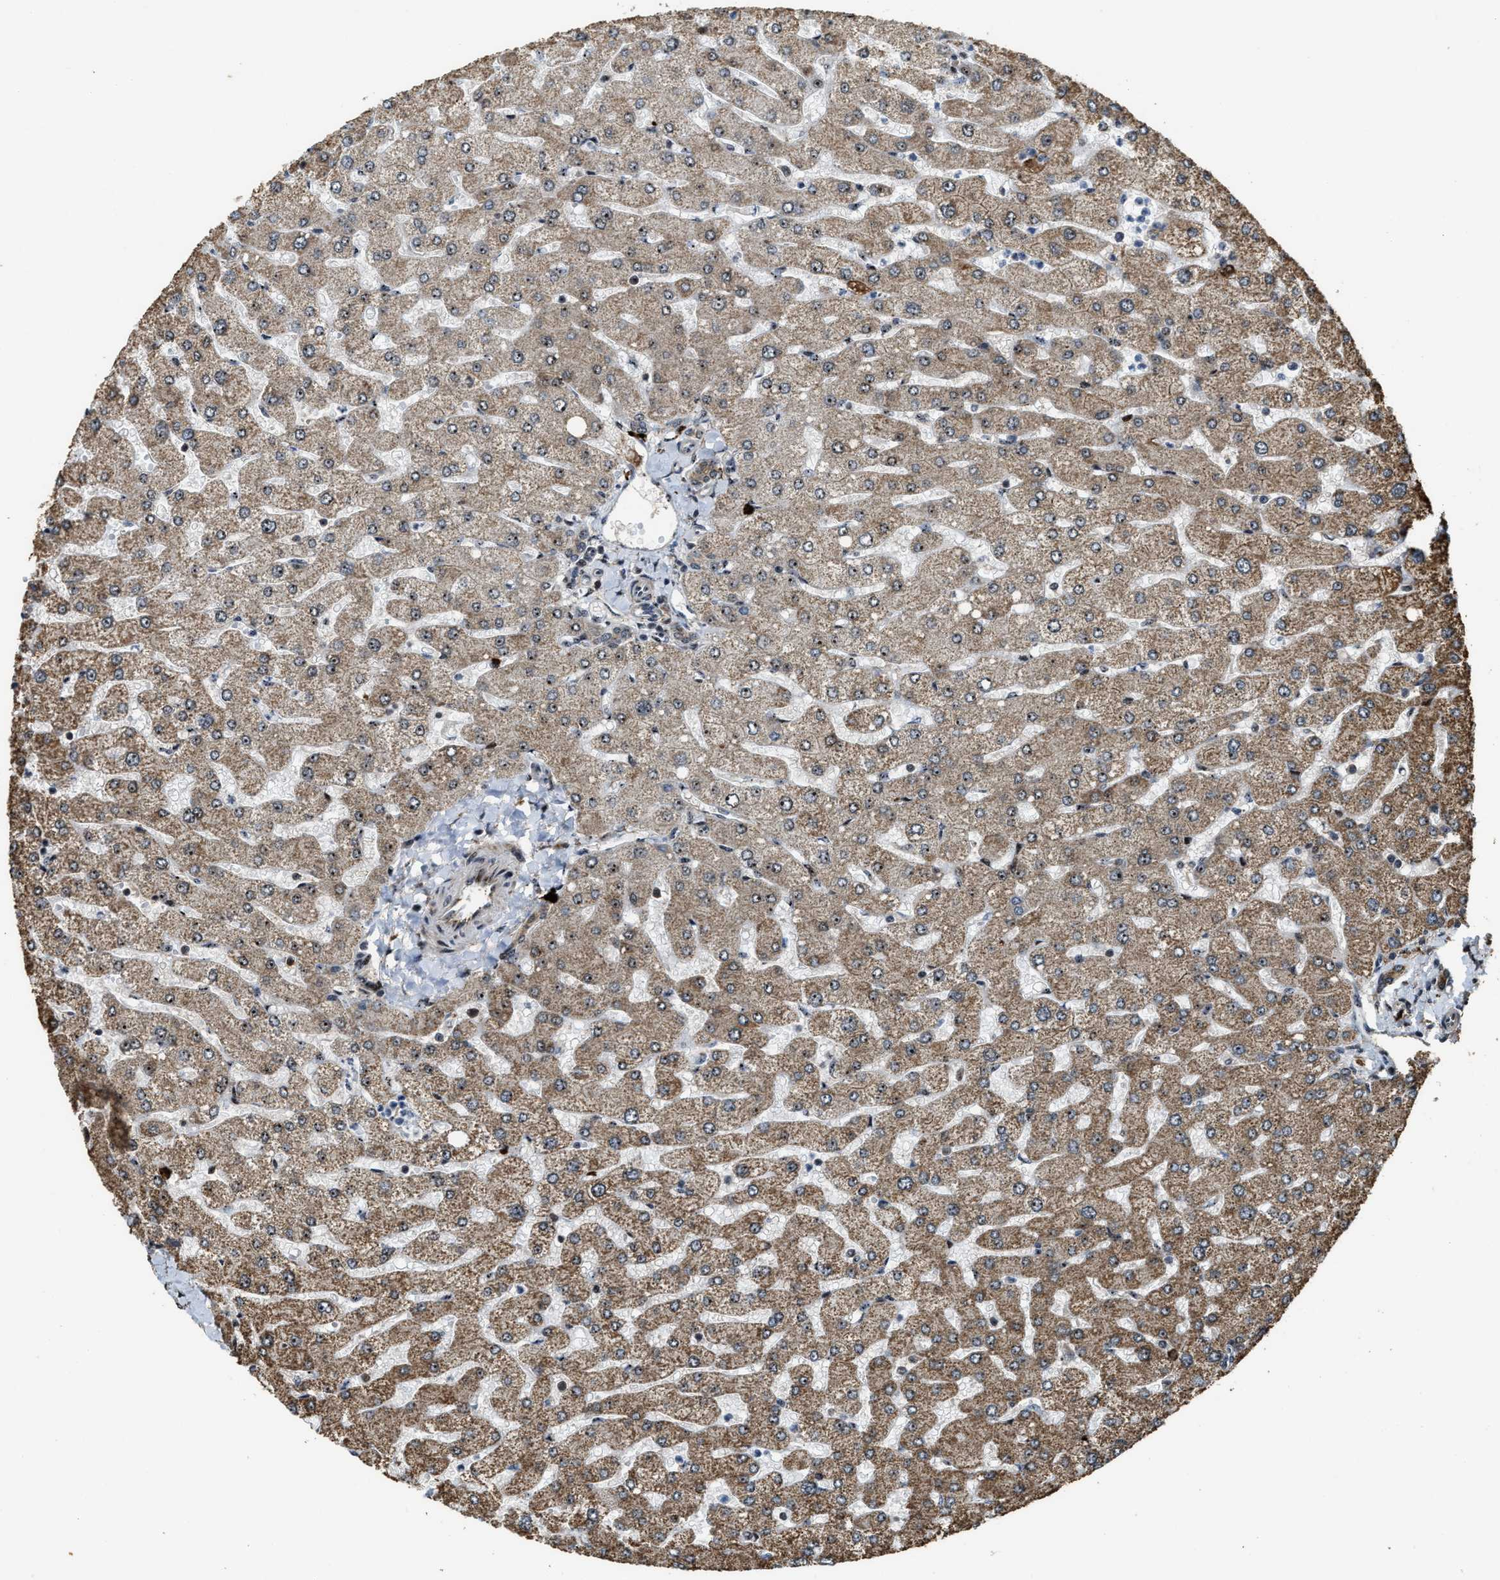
{"staining": {"intensity": "moderate", "quantity": ">75%", "location": "cytoplasmic/membranous"}, "tissue": "liver", "cell_type": "Cholangiocytes", "image_type": "normal", "snomed": [{"axis": "morphology", "description": "Normal tissue, NOS"}, {"axis": "topography", "description": "Liver"}], "caption": "Cholangiocytes exhibit medium levels of moderate cytoplasmic/membranous expression in about >75% of cells in benign human liver.", "gene": "ZNF687", "patient": {"sex": "male", "age": 55}}